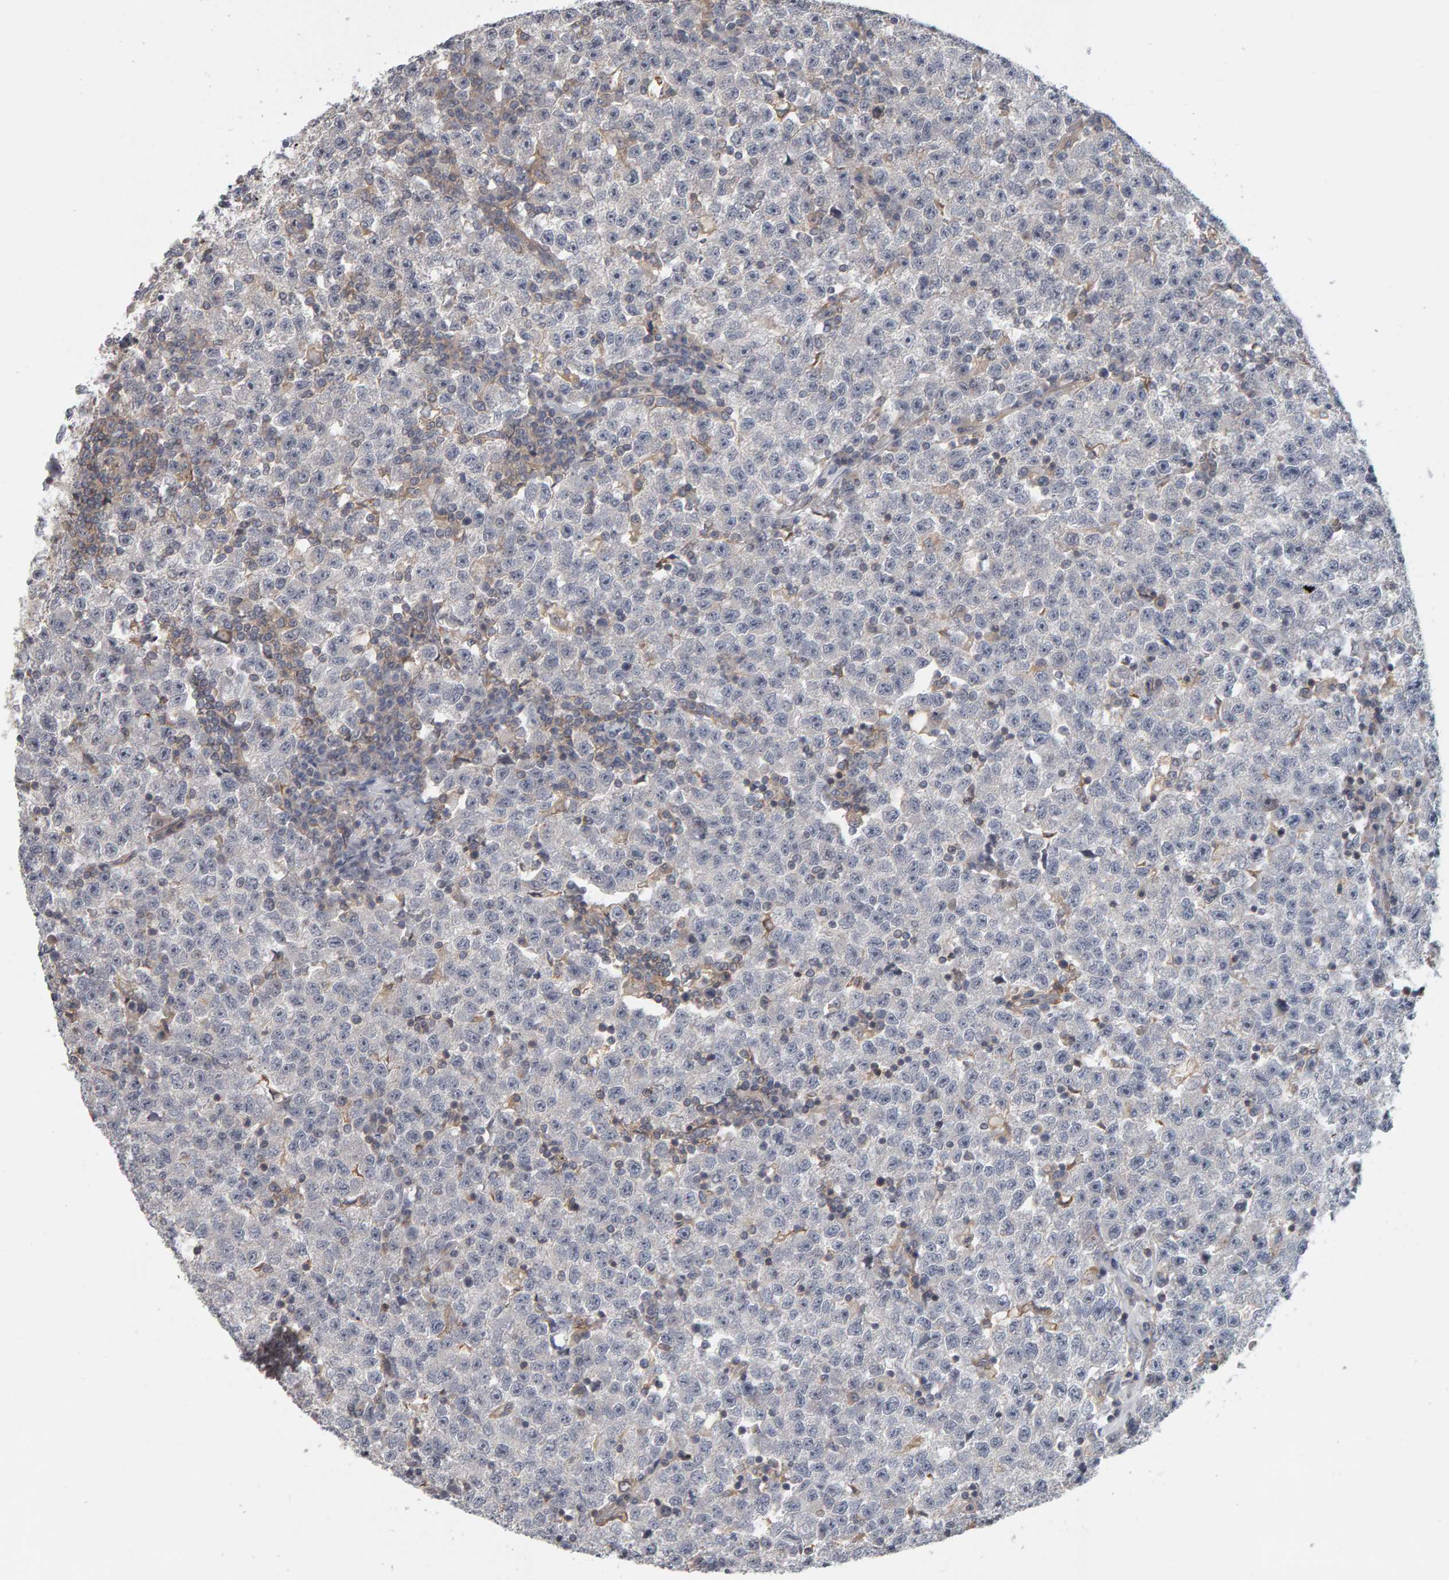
{"staining": {"intensity": "negative", "quantity": "none", "location": "none"}, "tissue": "testis cancer", "cell_type": "Tumor cells", "image_type": "cancer", "snomed": [{"axis": "morphology", "description": "Seminoma, NOS"}, {"axis": "topography", "description": "Testis"}], "caption": "An image of human testis cancer (seminoma) is negative for staining in tumor cells. (Stains: DAB immunohistochemistry with hematoxylin counter stain, Microscopy: brightfield microscopy at high magnification).", "gene": "C9orf72", "patient": {"sex": "male", "age": 22}}